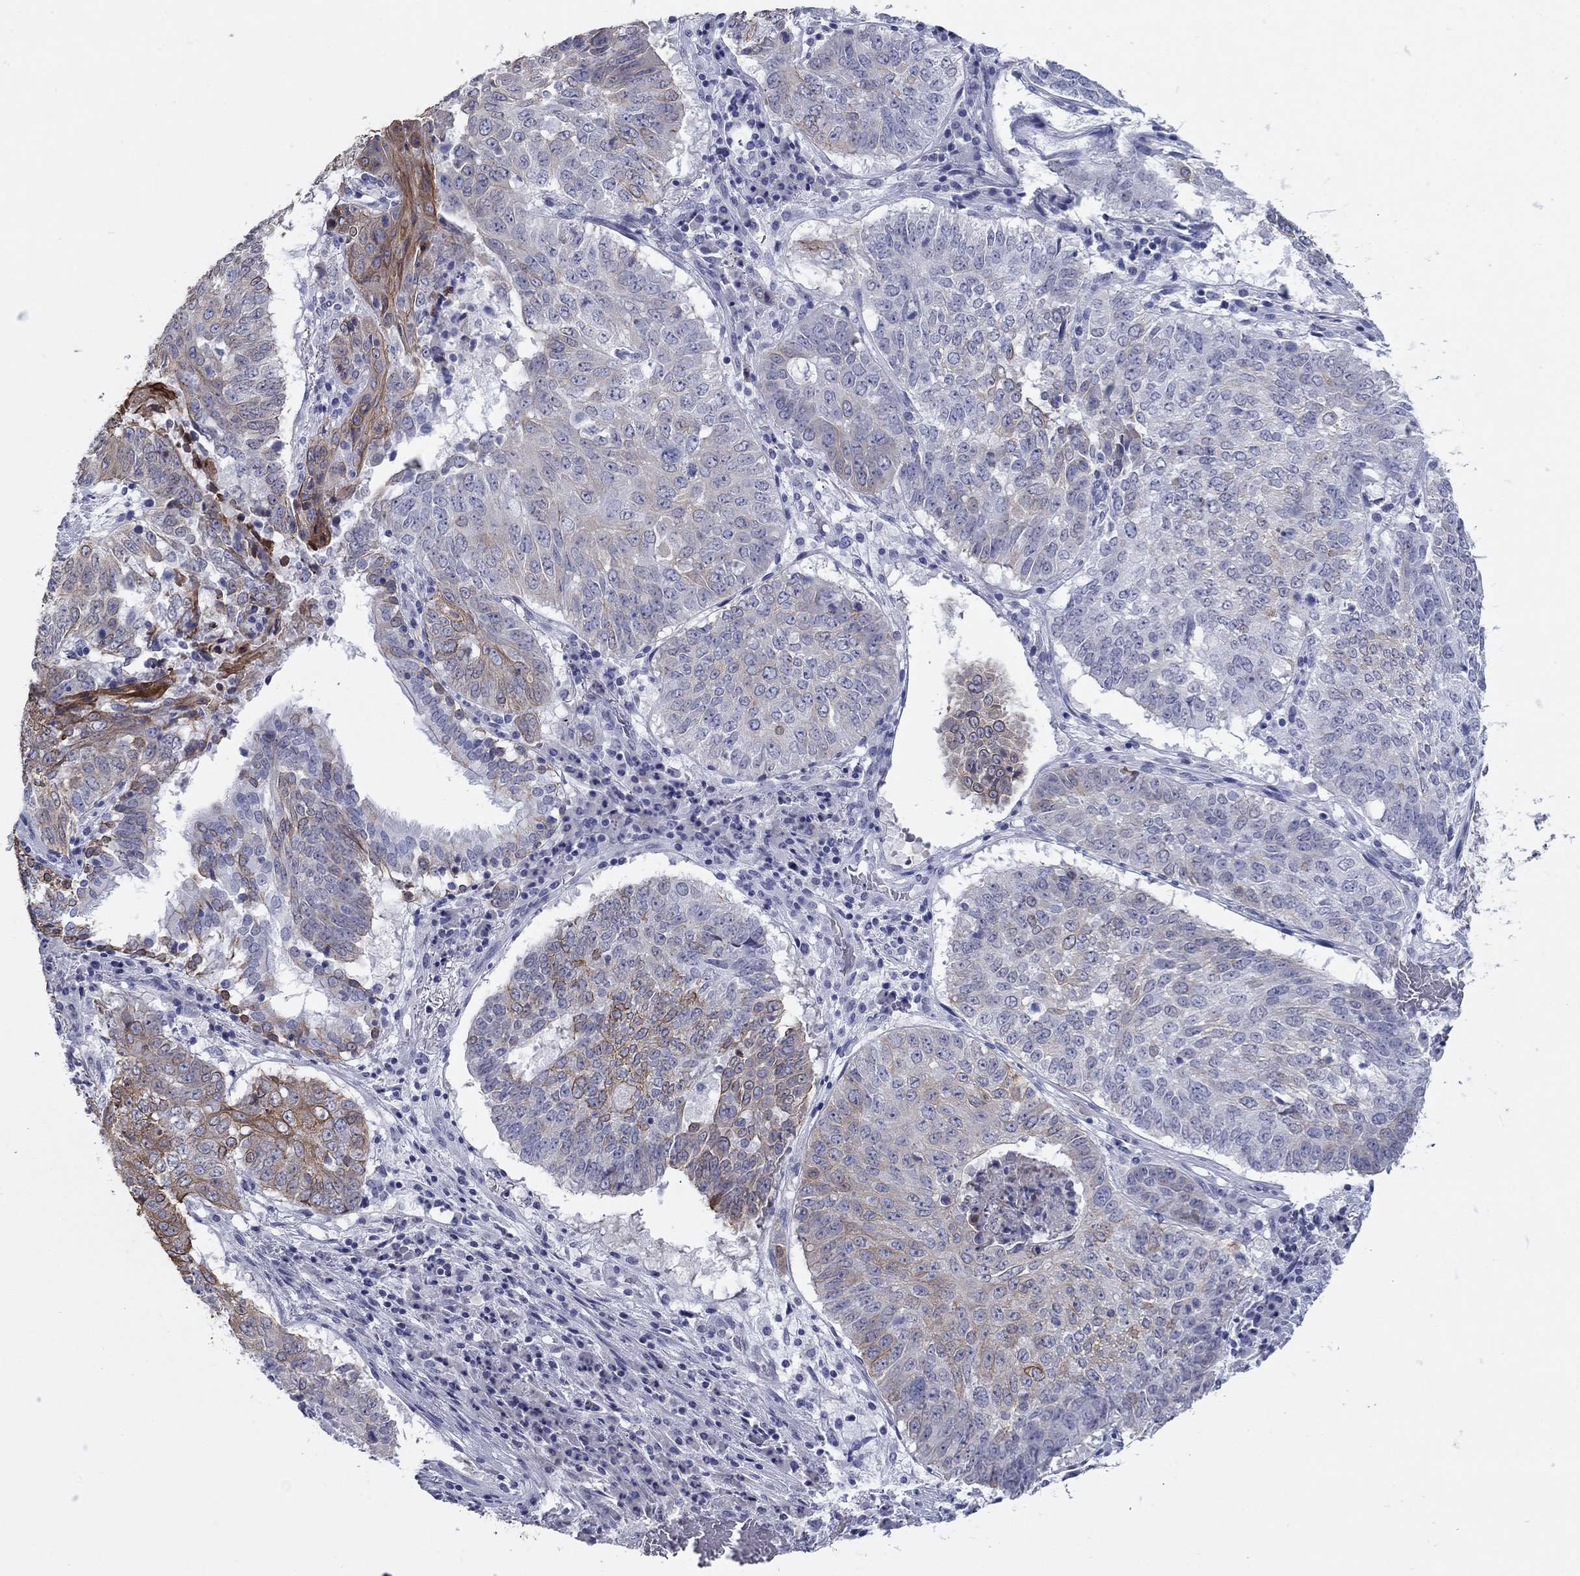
{"staining": {"intensity": "strong", "quantity": "<25%", "location": "cytoplasmic/membranous"}, "tissue": "lung cancer", "cell_type": "Tumor cells", "image_type": "cancer", "snomed": [{"axis": "morphology", "description": "Squamous cell carcinoma, NOS"}, {"axis": "topography", "description": "Lung"}], "caption": "High-power microscopy captured an immunohistochemistry (IHC) image of lung cancer (squamous cell carcinoma), revealing strong cytoplasmic/membranous expression in about <25% of tumor cells. The staining was performed using DAB (3,3'-diaminobenzidine) to visualize the protein expression in brown, while the nuclei were stained in blue with hematoxylin (Magnification: 20x).", "gene": "KRT75", "patient": {"sex": "male", "age": 64}}